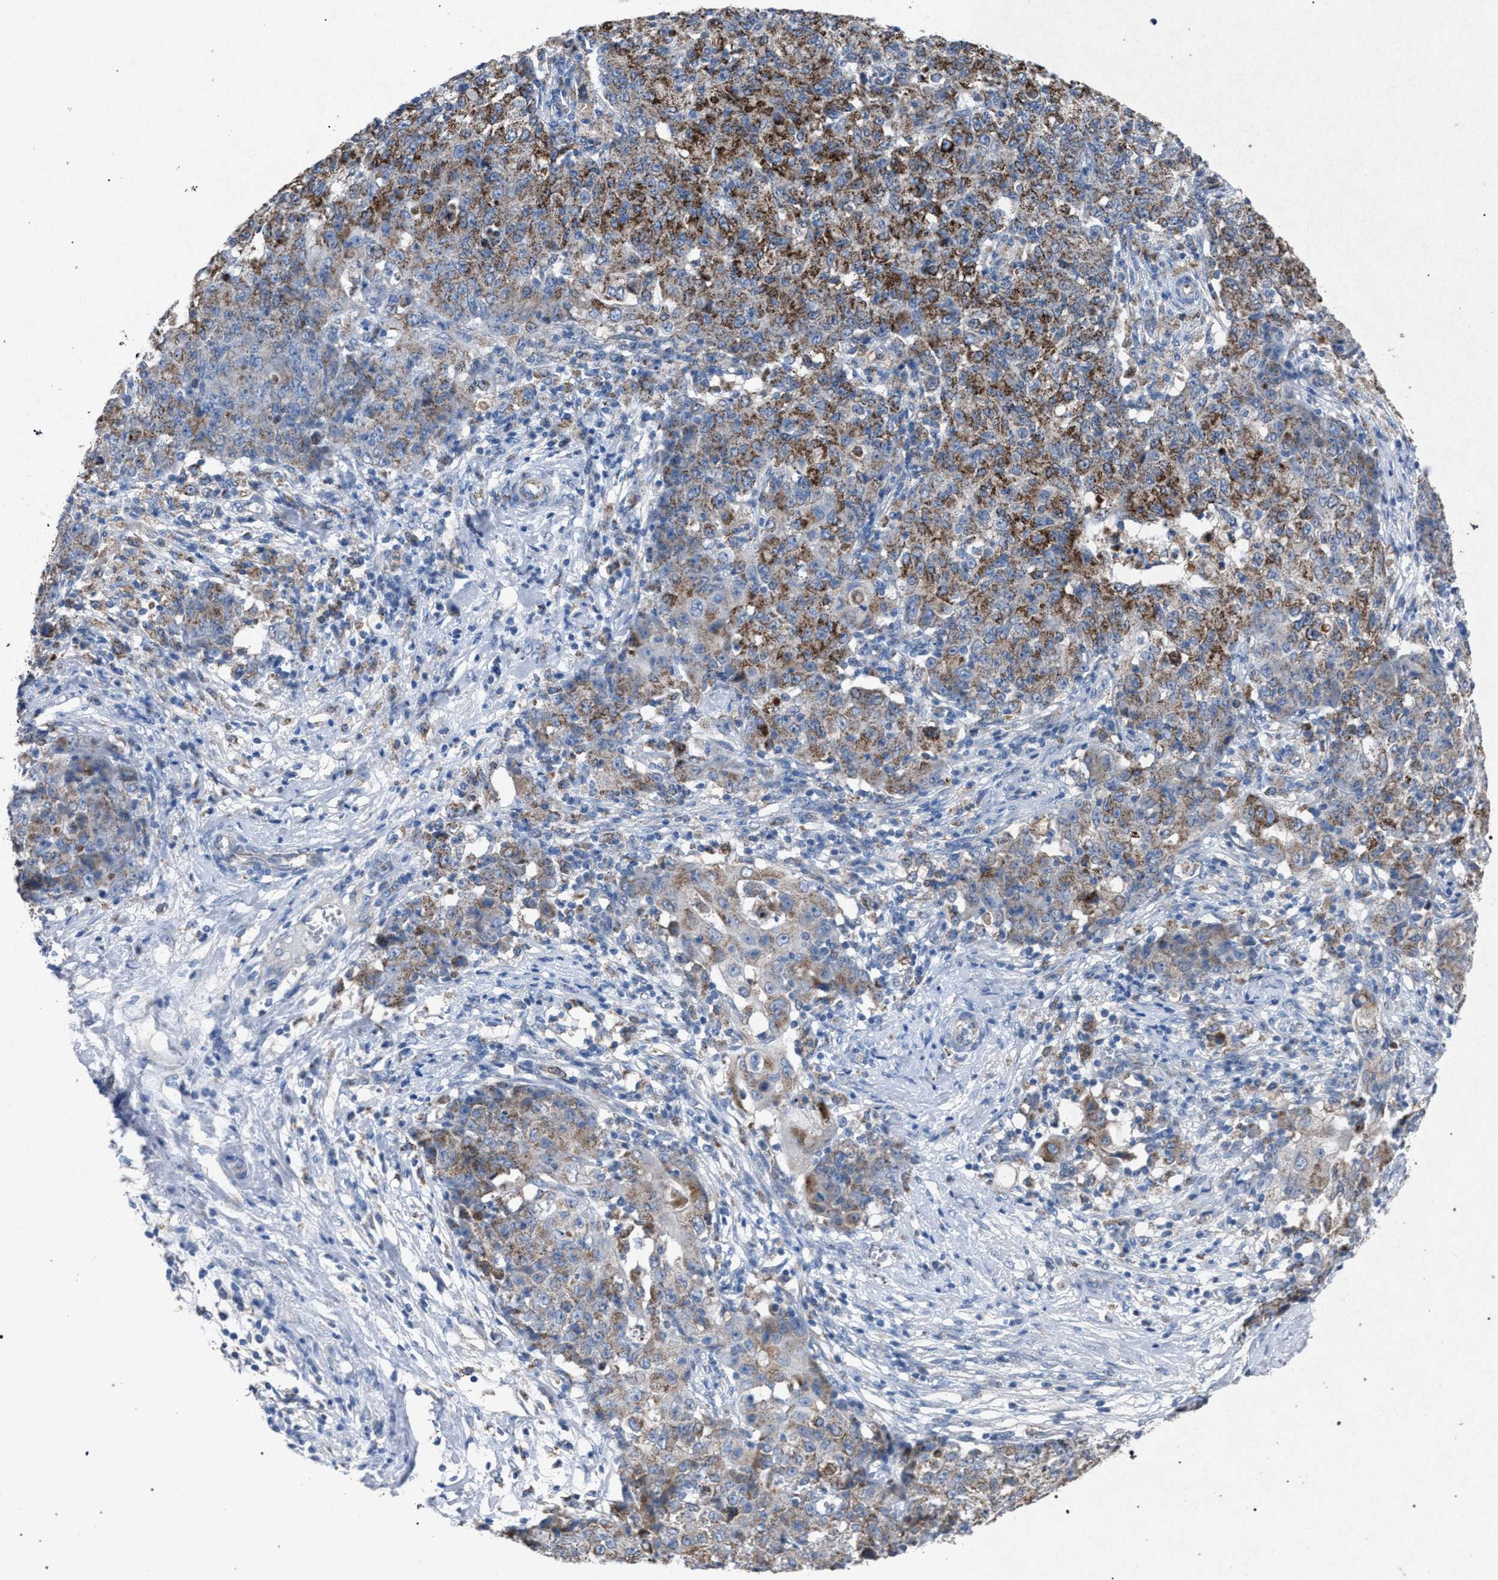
{"staining": {"intensity": "moderate", "quantity": ">75%", "location": "cytoplasmic/membranous"}, "tissue": "ovarian cancer", "cell_type": "Tumor cells", "image_type": "cancer", "snomed": [{"axis": "morphology", "description": "Carcinoma, endometroid"}, {"axis": "topography", "description": "Ovary"}], "caption": "Immunohistochemical staining of endometroid carcinoma (ovarian) reveals medium levels of moderate cytoplasmic/membranous expression in approximately >75% of tumor cells. (DAB IHC, brown staining for protein, blue staining for nuclei).", "gene": "HSD17B4", "patient": {"sex": "female", "age": 42}}